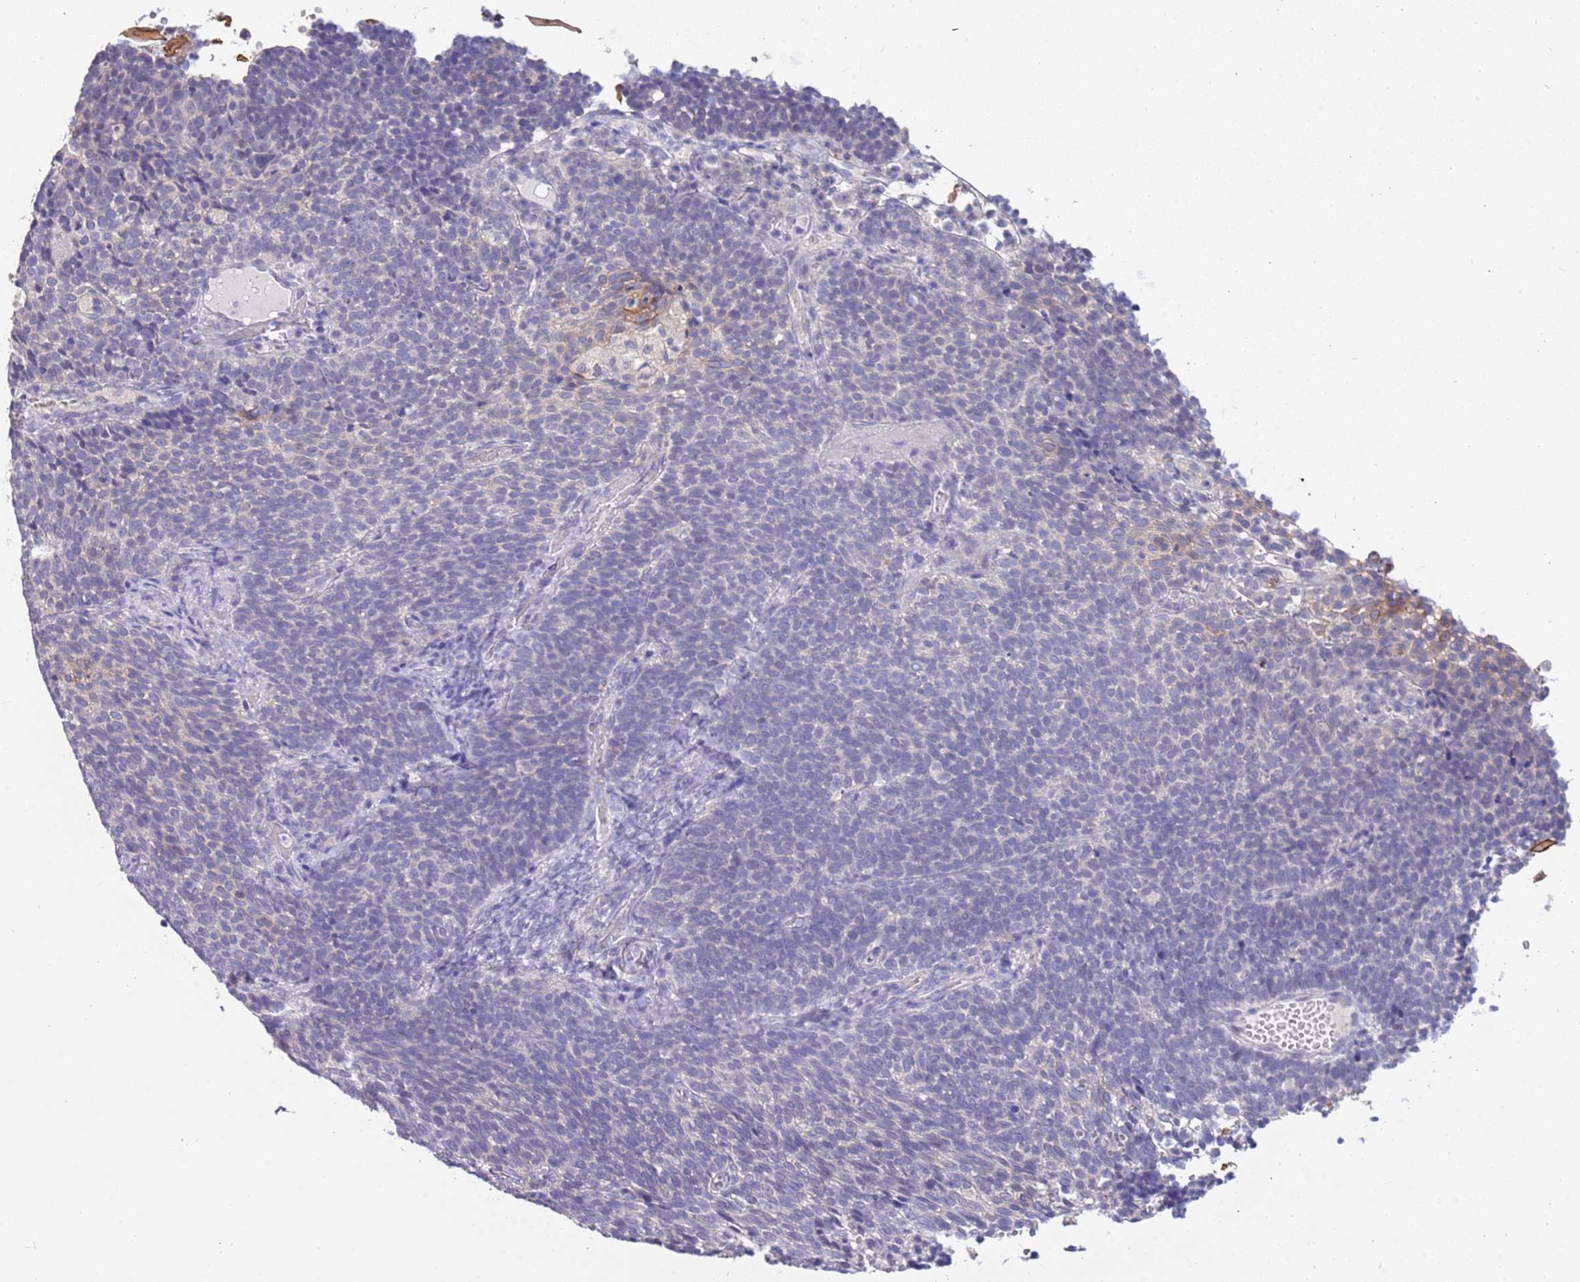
{"staining": {"intensity": "negative", "quantity": "none", "location": "none"}, "tissue": "cervical cancer", "cell_type": "Tumor cells", "image_type": "cancer", "snomed": [{"axis": "morphology", "description": "Normal tissue, NOS"}, {"axis": "morphology", "description": "Squamous cell carcinoma, NOS"}, {"axis": "topography", "description": "Cervix"}], "caption": "Immunohistochemical staining of human cervical squamous cell carcinoma reveals no significant staining in tumor cells.", "gene": "RHCG", "patient": {"sex": "female", "age": 39}}